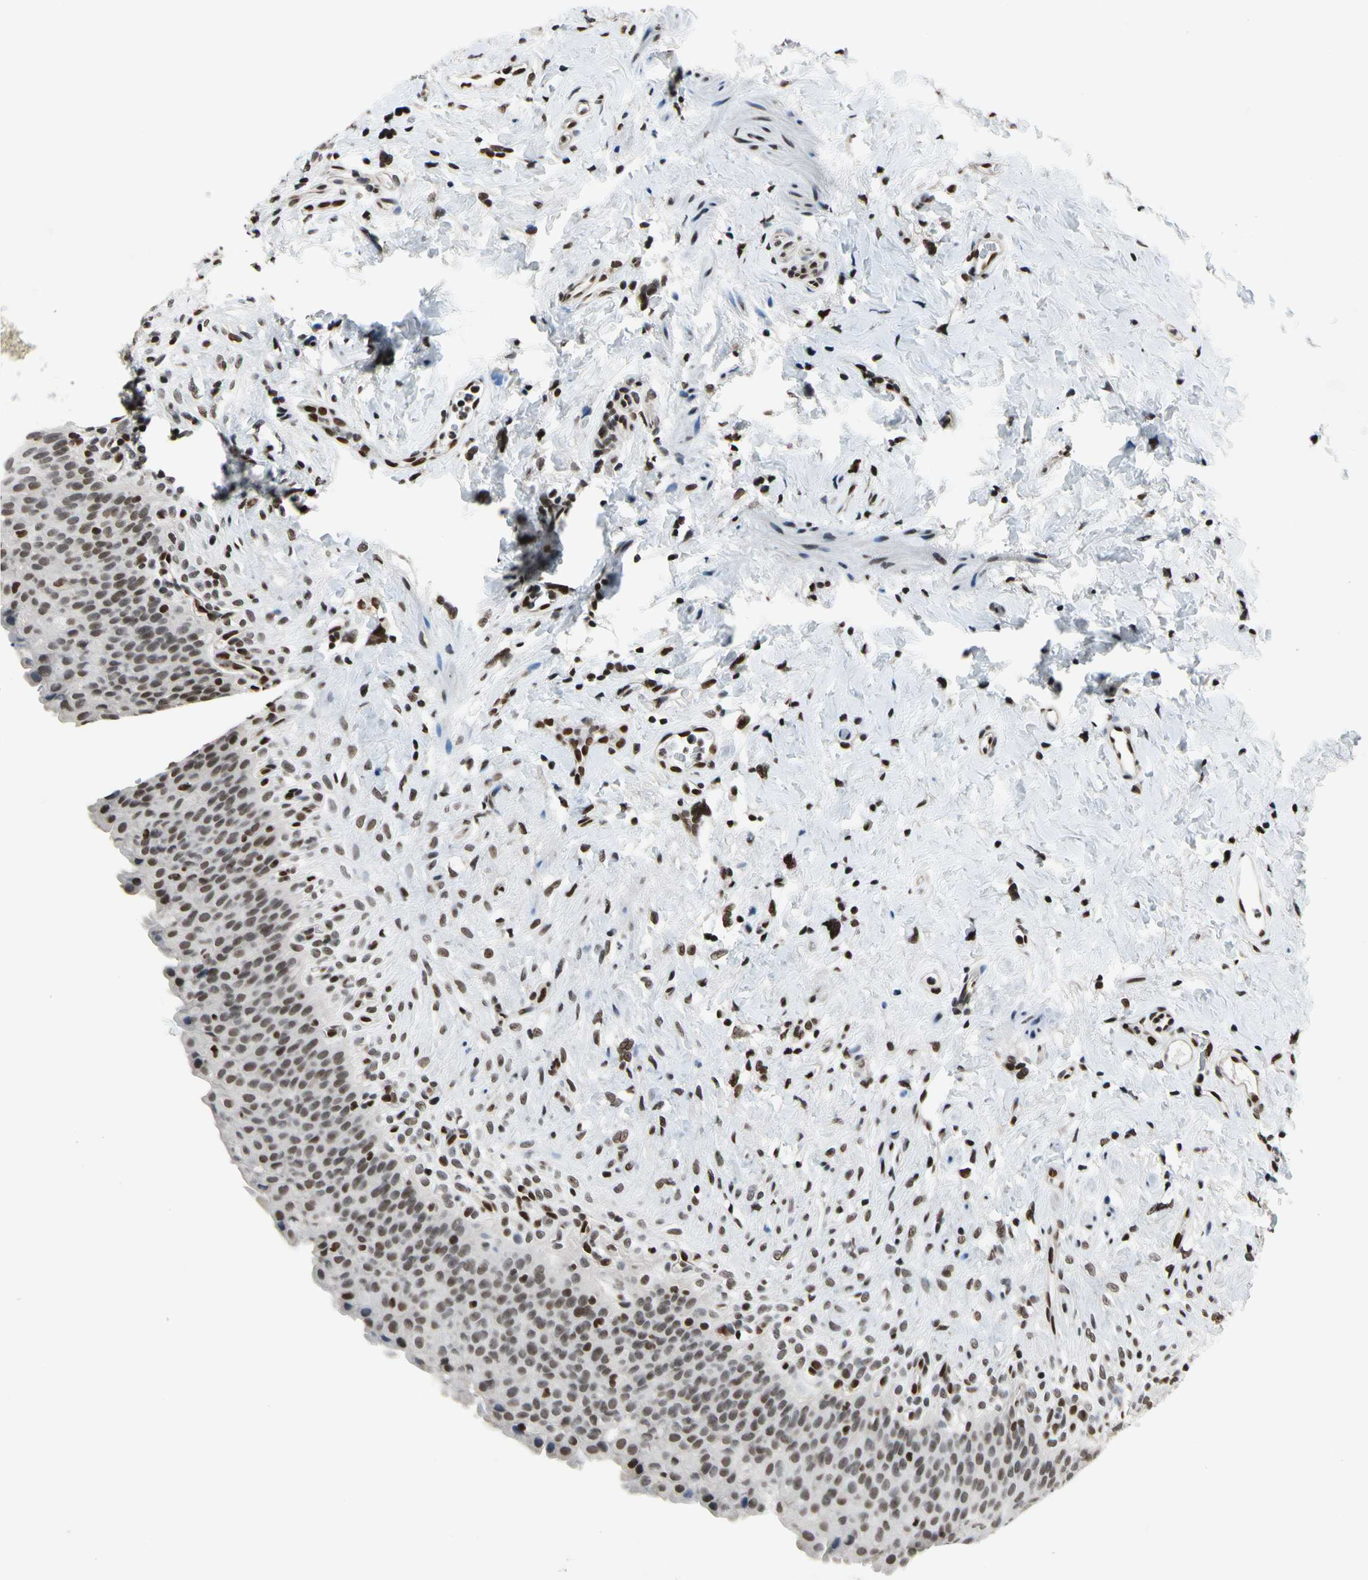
{"staining": {"intensity": "moderate", "quantity": ">75%", "location": "nuclear"}, "tissue": "urinary bladder", "cell_type": "Urothelial cells", "image_type": "normal", "snomed": [{"axis": "morphology", "description": "Normal tissue, NOS"}, {"axis": "topography", "description": "Urinary bladder"}], "caption": "Approximately >75% of urothelial cells in unremarkable urinary bladder exhibit moderate nuclear protein positivity as visualized by brown immunohistochemical staining.", "gene": "RECQL", "patient": {"sex": "female", "age": 79}}